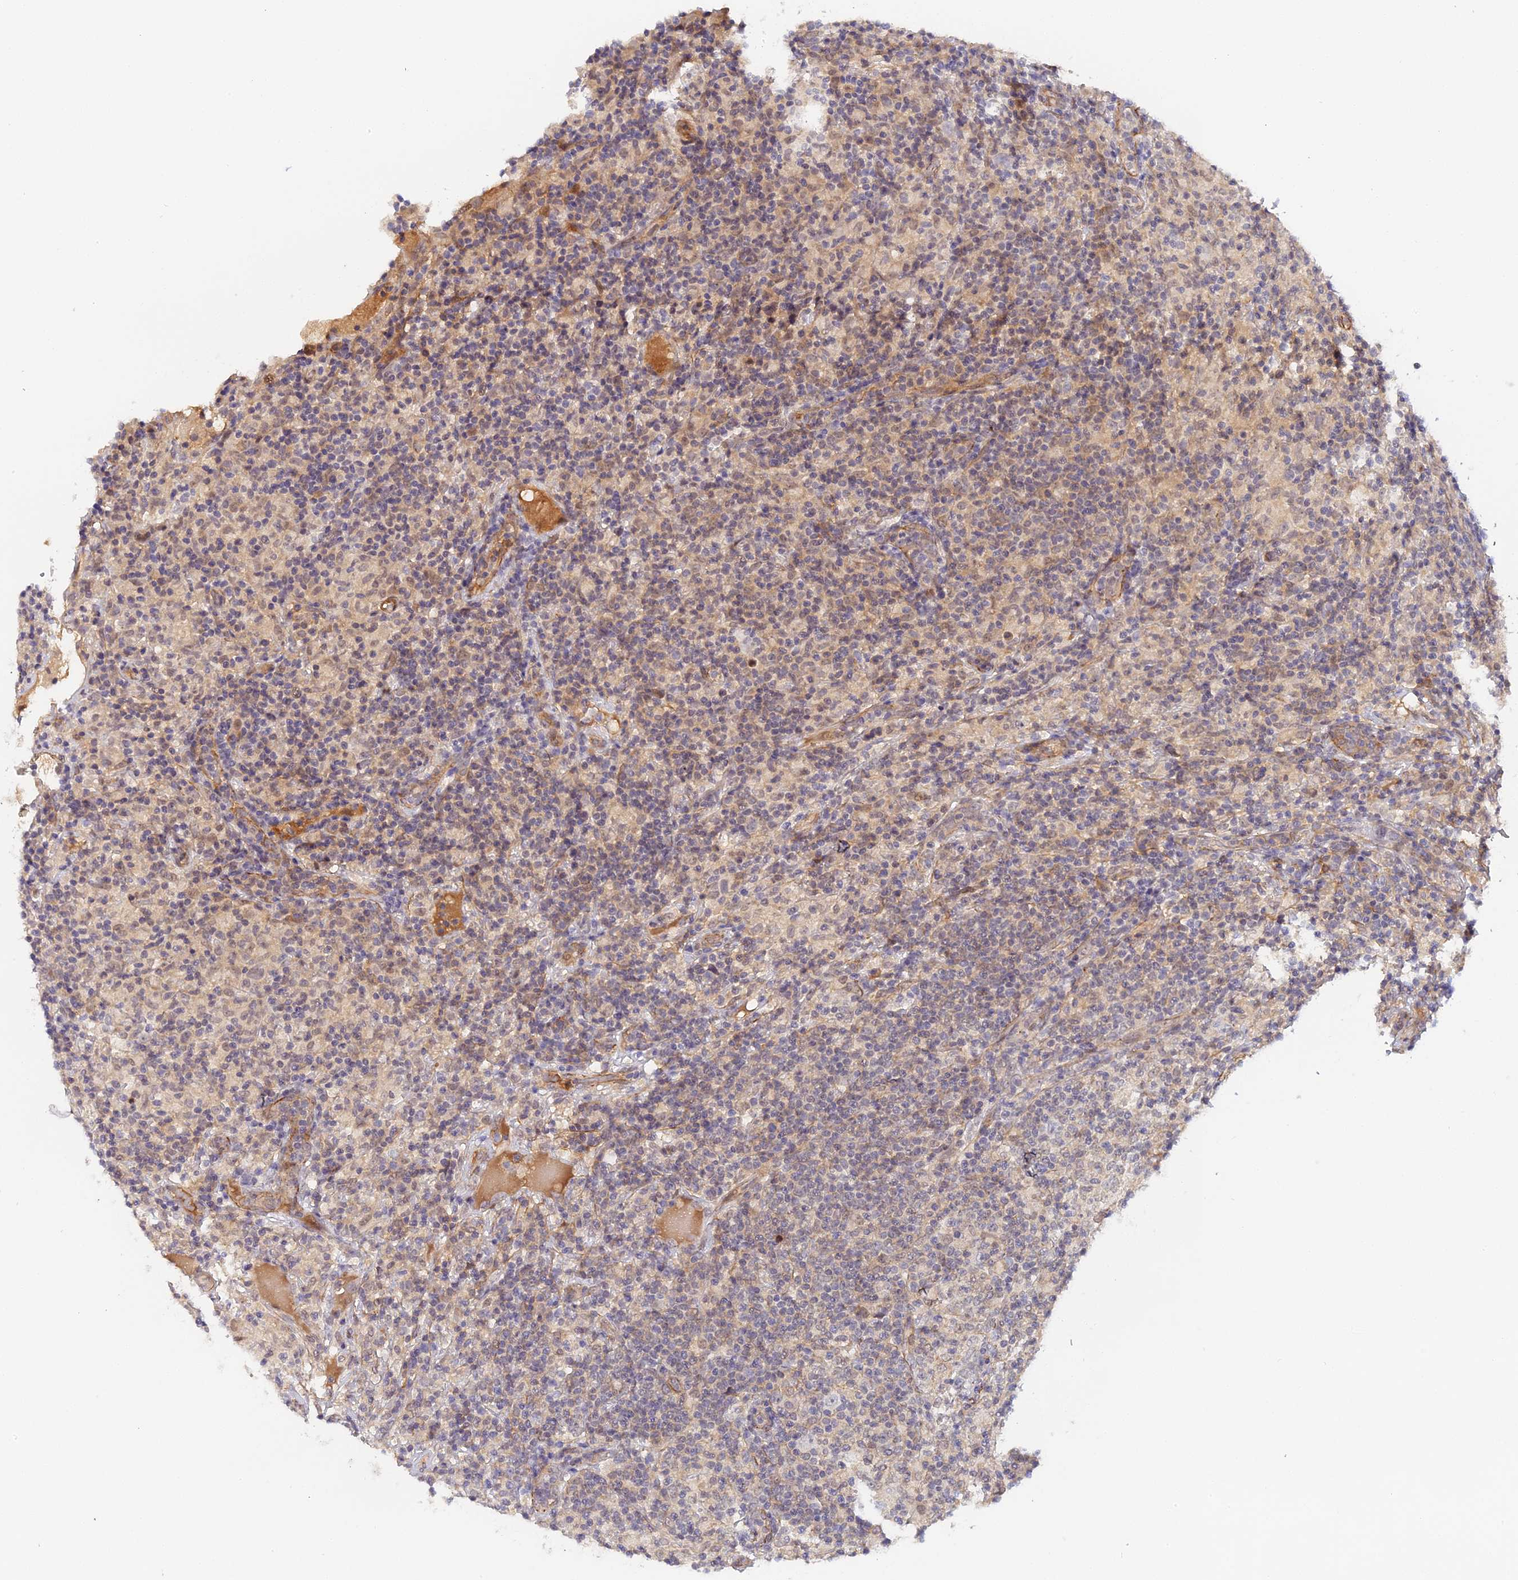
{"staining": {"intensity": "negative", "quantity": "none", "location": "none"}, "tissue": "lymphoma", "cell_type": "Tumor cells", "image_type": "cancer", "snomed": [{"axis": "morphology", "description": "Hodgkin's disease, NOS"}, {"axis": "topography", "description": "Lymph node"}], "caption": "Immunohistochemistry (IHC) of lymphoma displays no expression in tumor cells.", "gene": "IMPACT", "patient": {"sex": "male", "age": 70}}